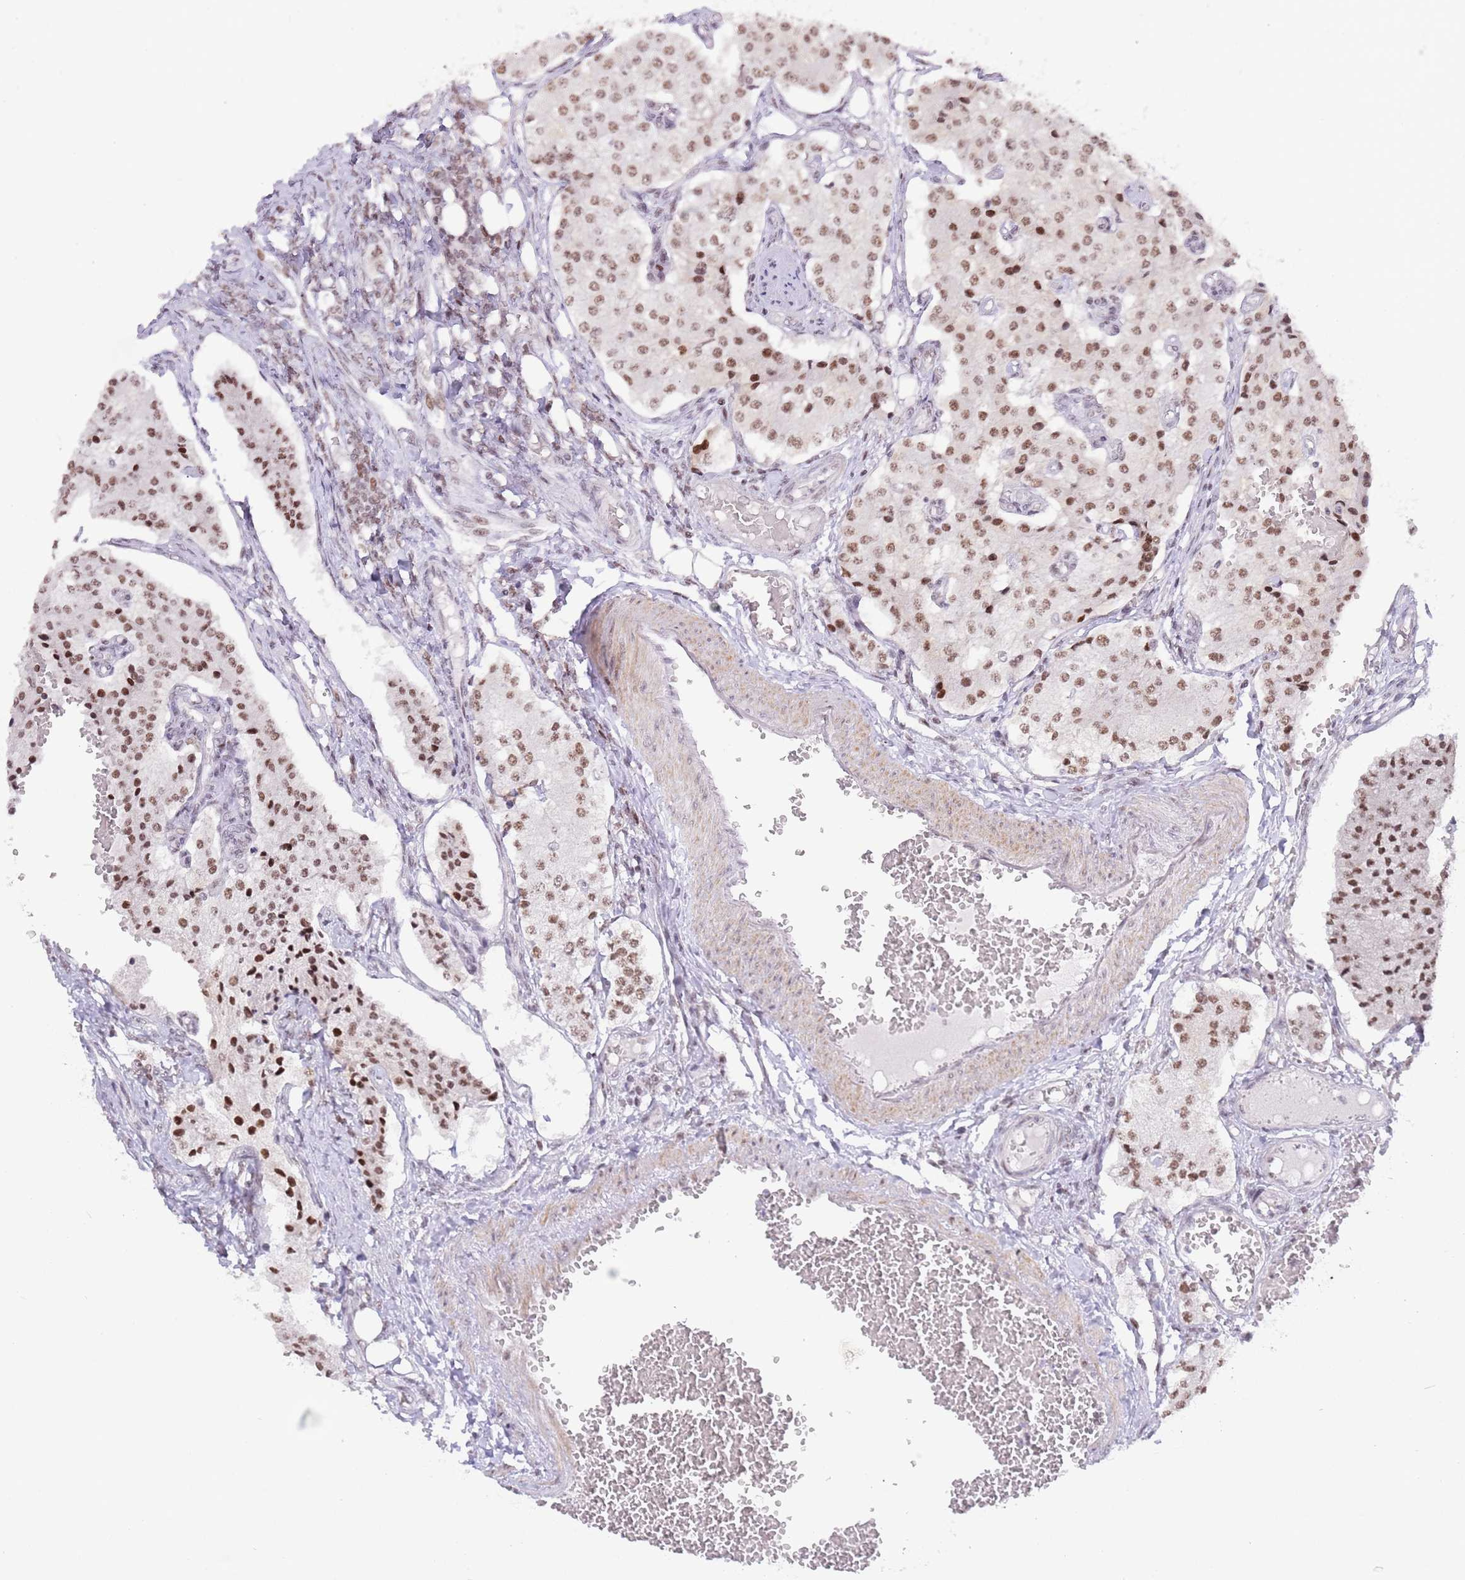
{"staining": {"intensity": "moderate", "quantity": ">75%", "location": "nuclear"}, "tissue": "carcinoid", "cell_type": "Tumor cells", "image_type": "cancer", "snomed": [{"axis": "morphology", "description": "Carcinoid, malignant, NOS"}, {"axis": "topography", "description": "Colon"}], "caption": "Moderate nuclear protein expression is identified in approximately >75% of tumor cells in carcinoid.", "gene": "ZNF382", "patient": {"sex": "female", "age": 52}}